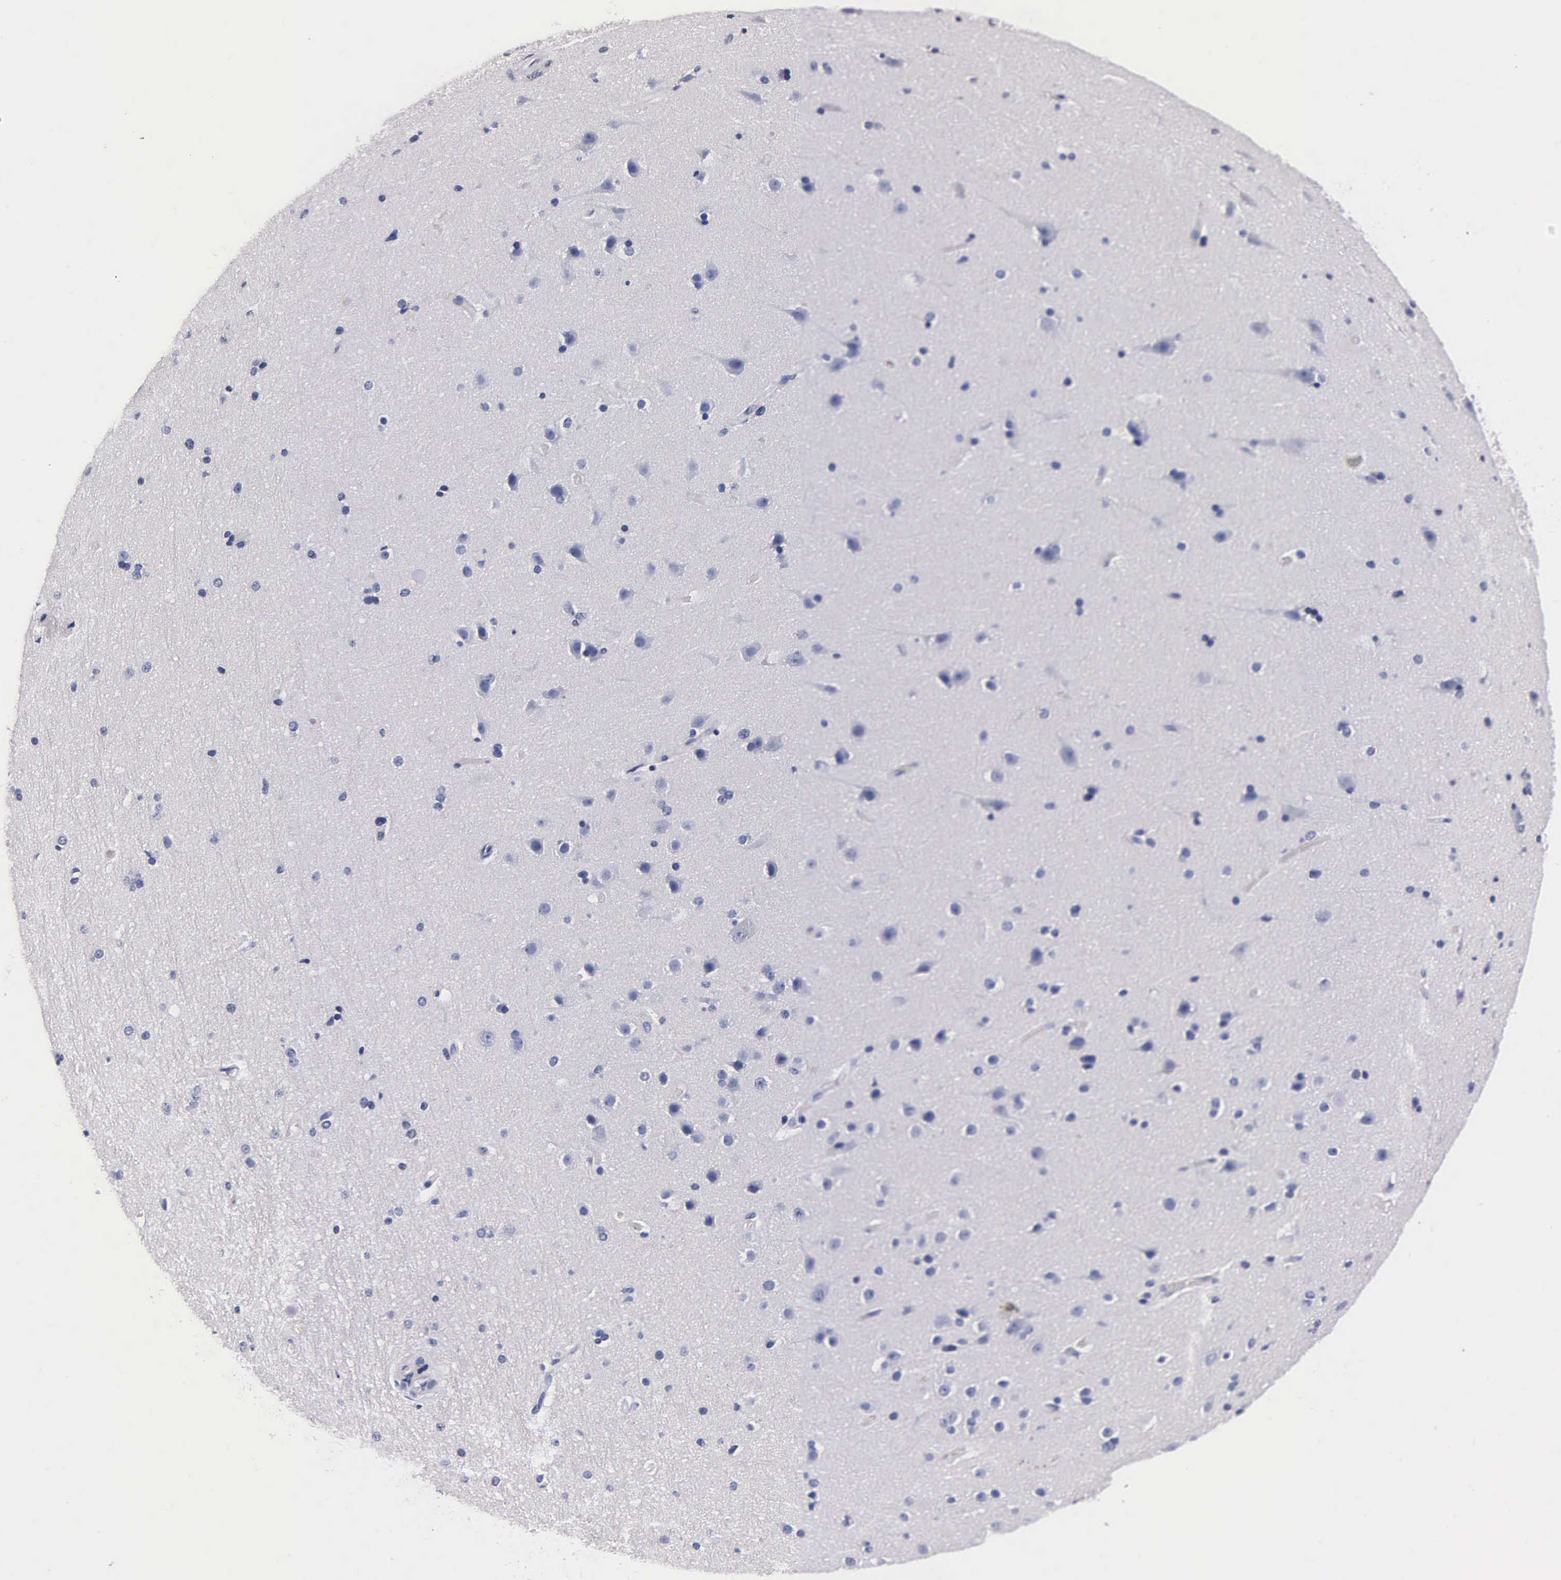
{"staining": {"intensity": "negative", "quantity": "none", "location": "none"}, "tissue": "cerebral cortex", "cell_type": "Endothelial cells", "image_type": "normal", "snomed": [{"axis": "morphology", "description": "Normal tissue, NOS"}, {"axis": "topography", "description": "Cerebral cortex"}, {"axis": "topography", "description": "Hippocampus"}], "caption": "Immunohistochemistry (IHC) histopathology image of benign human cerebral cortex stained for a protein (brown), which reveals no expression in endothelial cells.", "gene": "INS", "patient": {"sex": "female", "age": 19}}